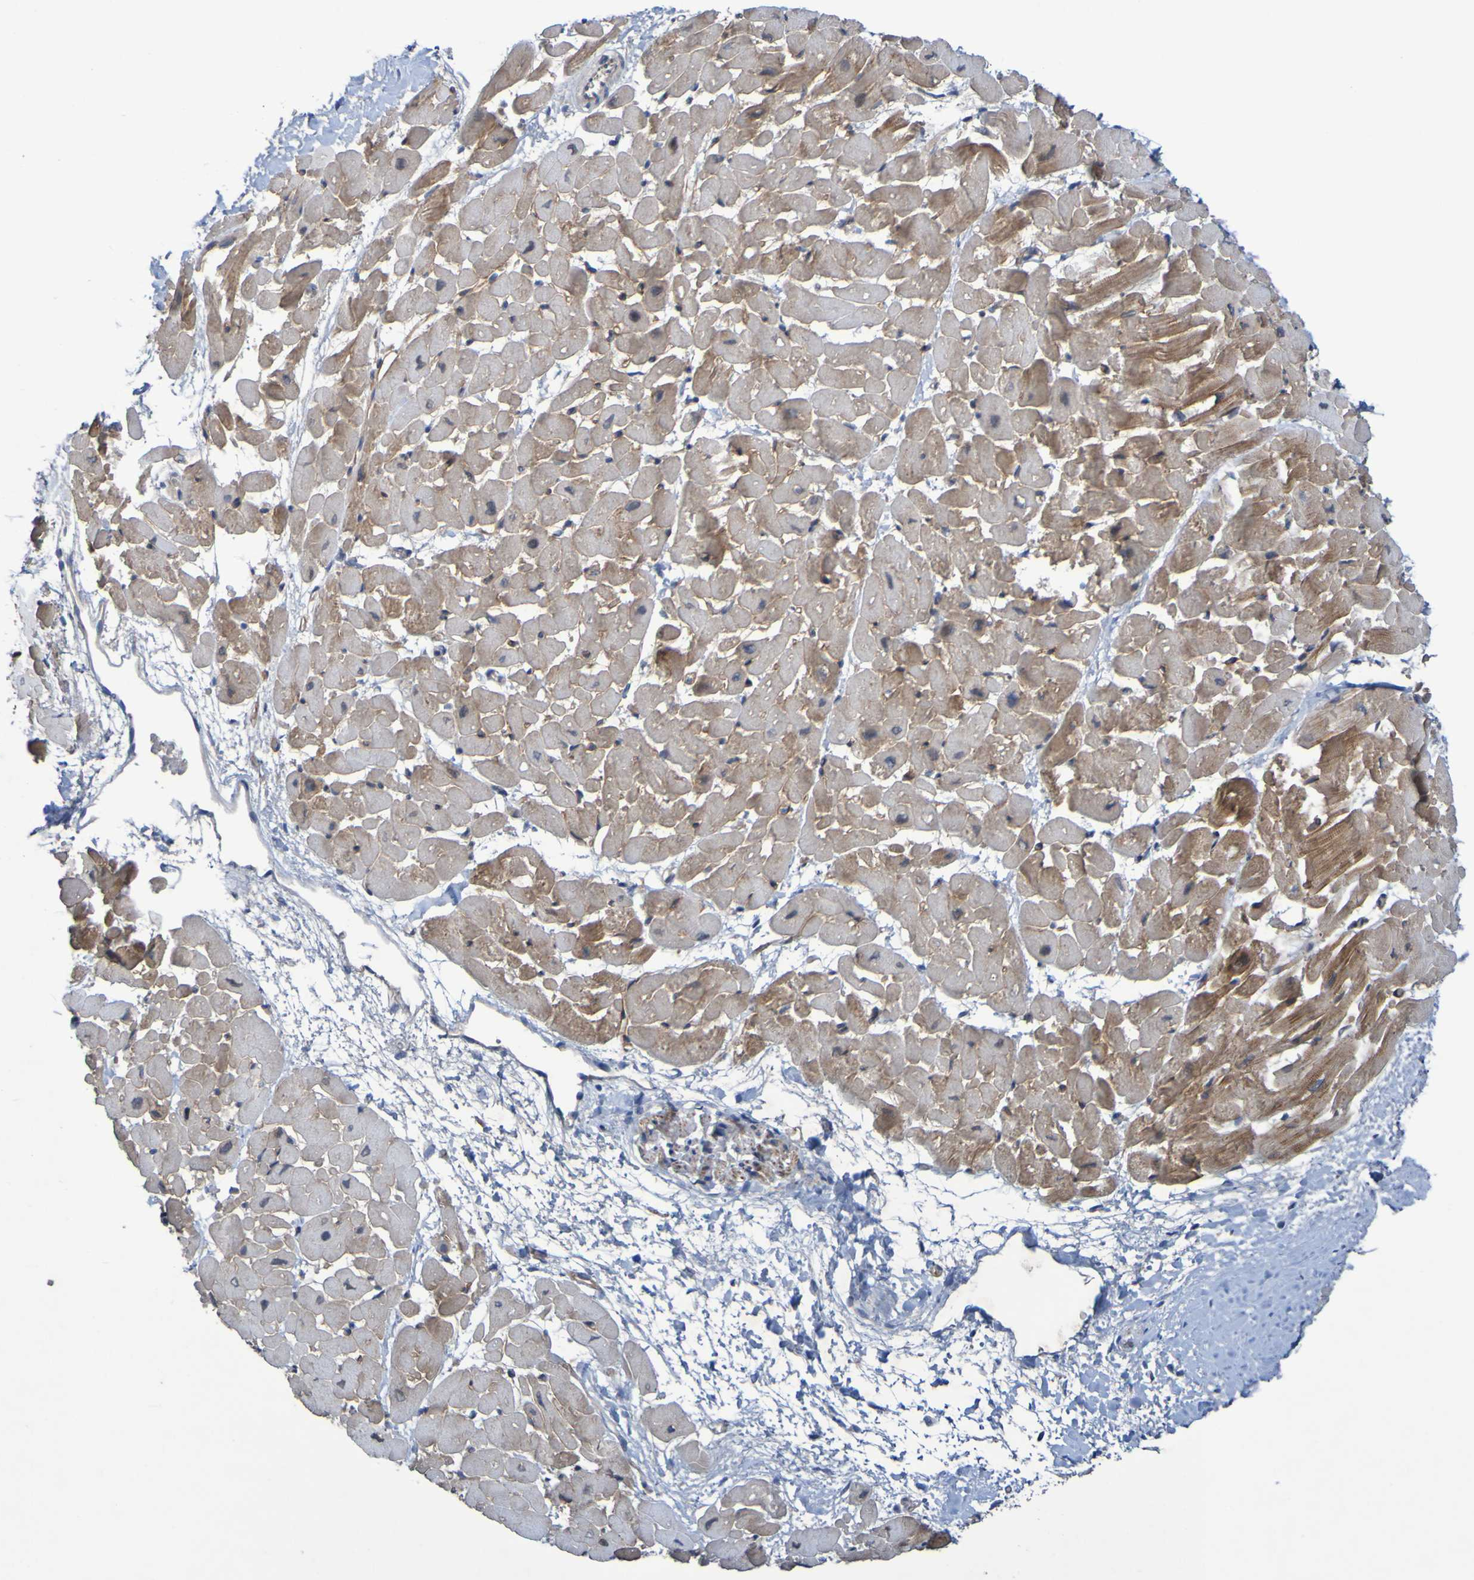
{"staining": {"intensity": "moderate", "quantity": ">75%", "location": "cytoplasmic/membranous"}, "tissue": "heart muscle", "cell_type": "Cardiomyocytes", "image_type": "normal", "snomed": [{"axis": "morphology", "description": "Normal tissue, NOS"}, {"axis": "topography", "description": "Heart"}], "caption": "Approximately >75% of cardiomyocytes in benign human heart muscle exhibit moderate cytoplasmic/membranous protein positivity as visualized by brown immunohistochemical staining.", "gene": "SDK1", "patient": {"sex": "male", "age": 45}}